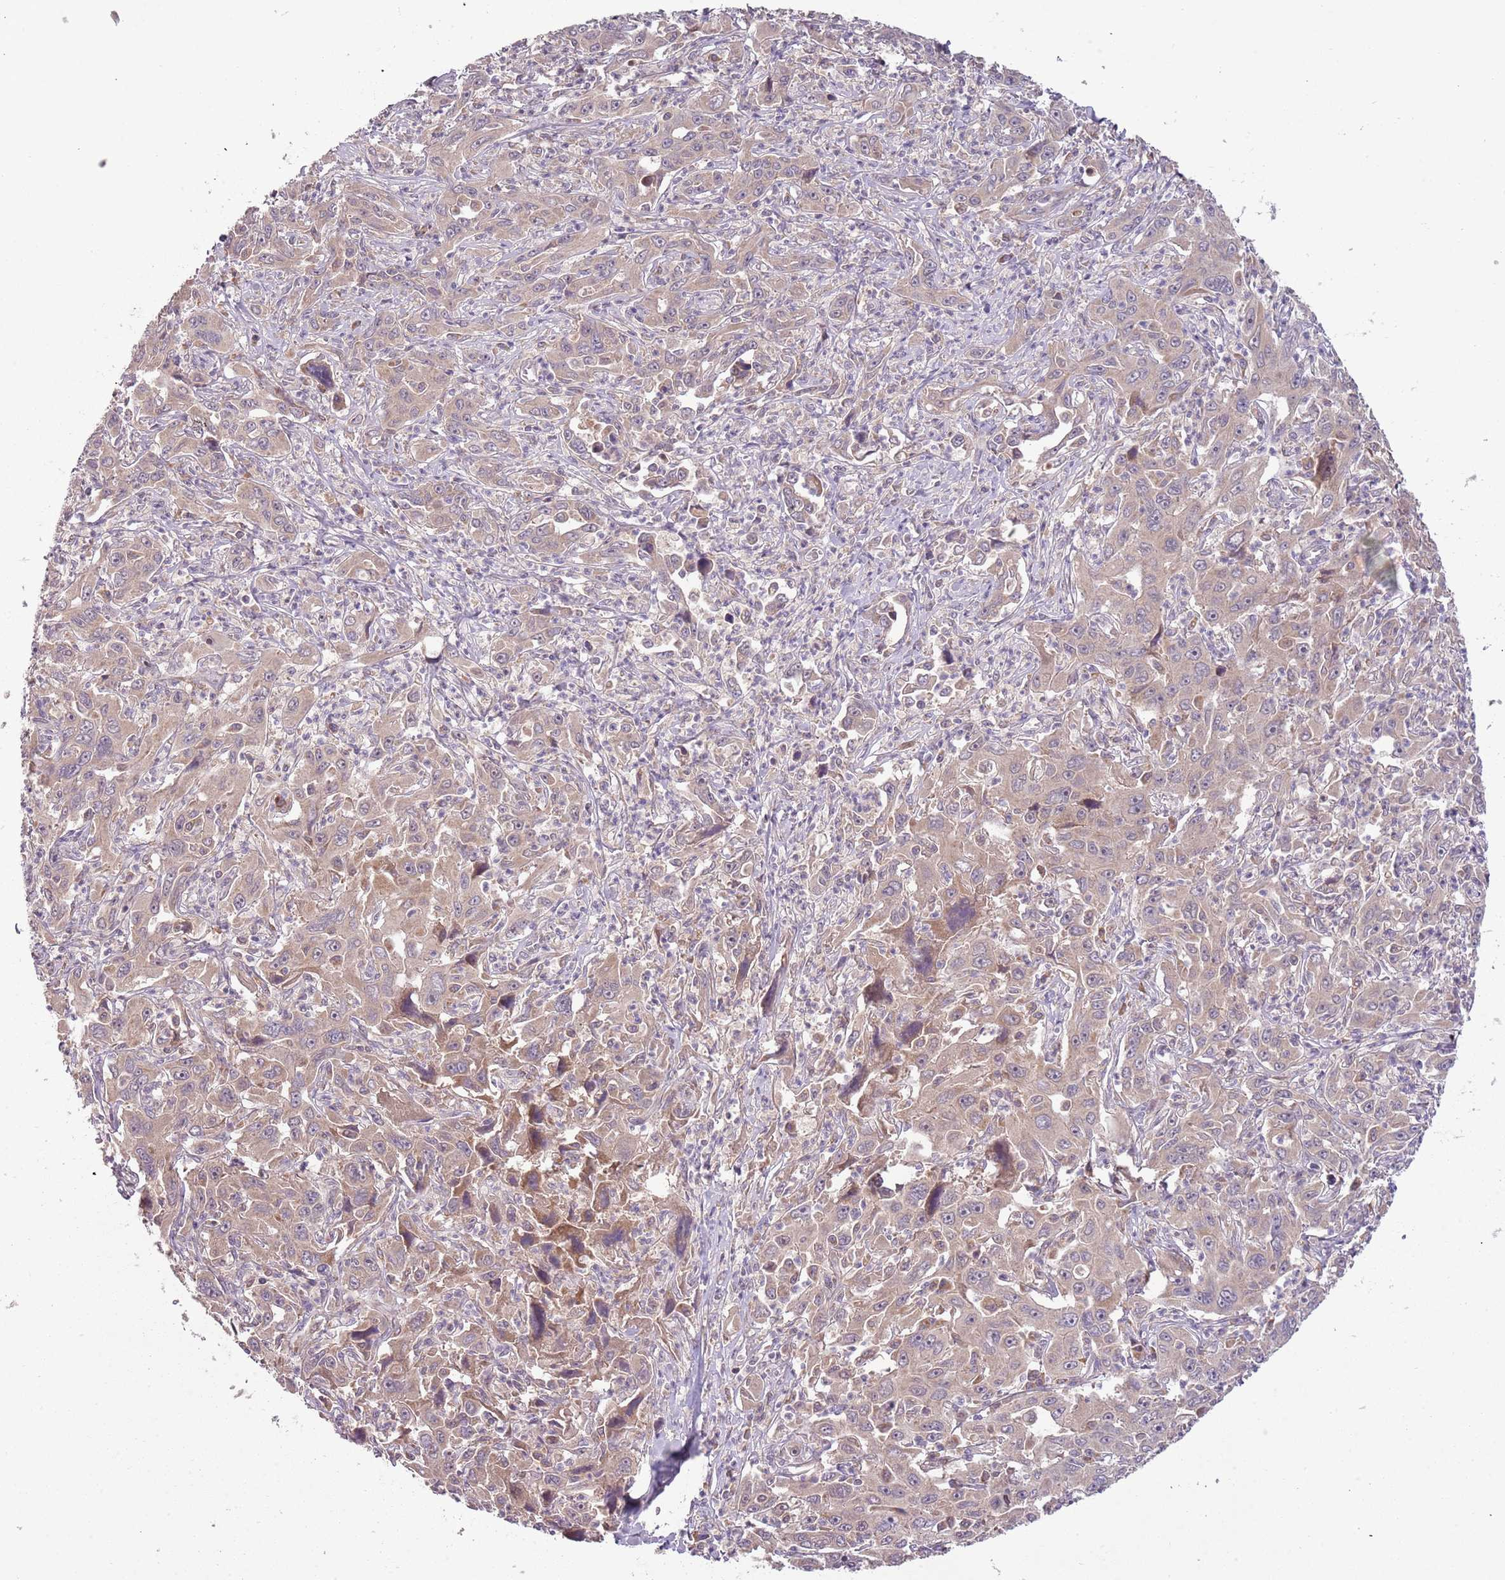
{"staining": {"intensity": "weak", "quantity": ">75%", "location": "cytoplasmic/membranous"}, "tissue": "liver cancer", "cell_type": "Tumor cells", "image_type": "cancer", "snomed": [{"axis": "morphology", "description": "Carcinoma, Hepatocellular, NOS"}, {"axis": "topography", "description": "Liver"}], "caption": "Liver cancer (hepatocellular carcinoma) stained with a protein marker reveals weak staining in tumor cells.", "gene": "FECH", "patient": {"sex": "male", "age": 63}}